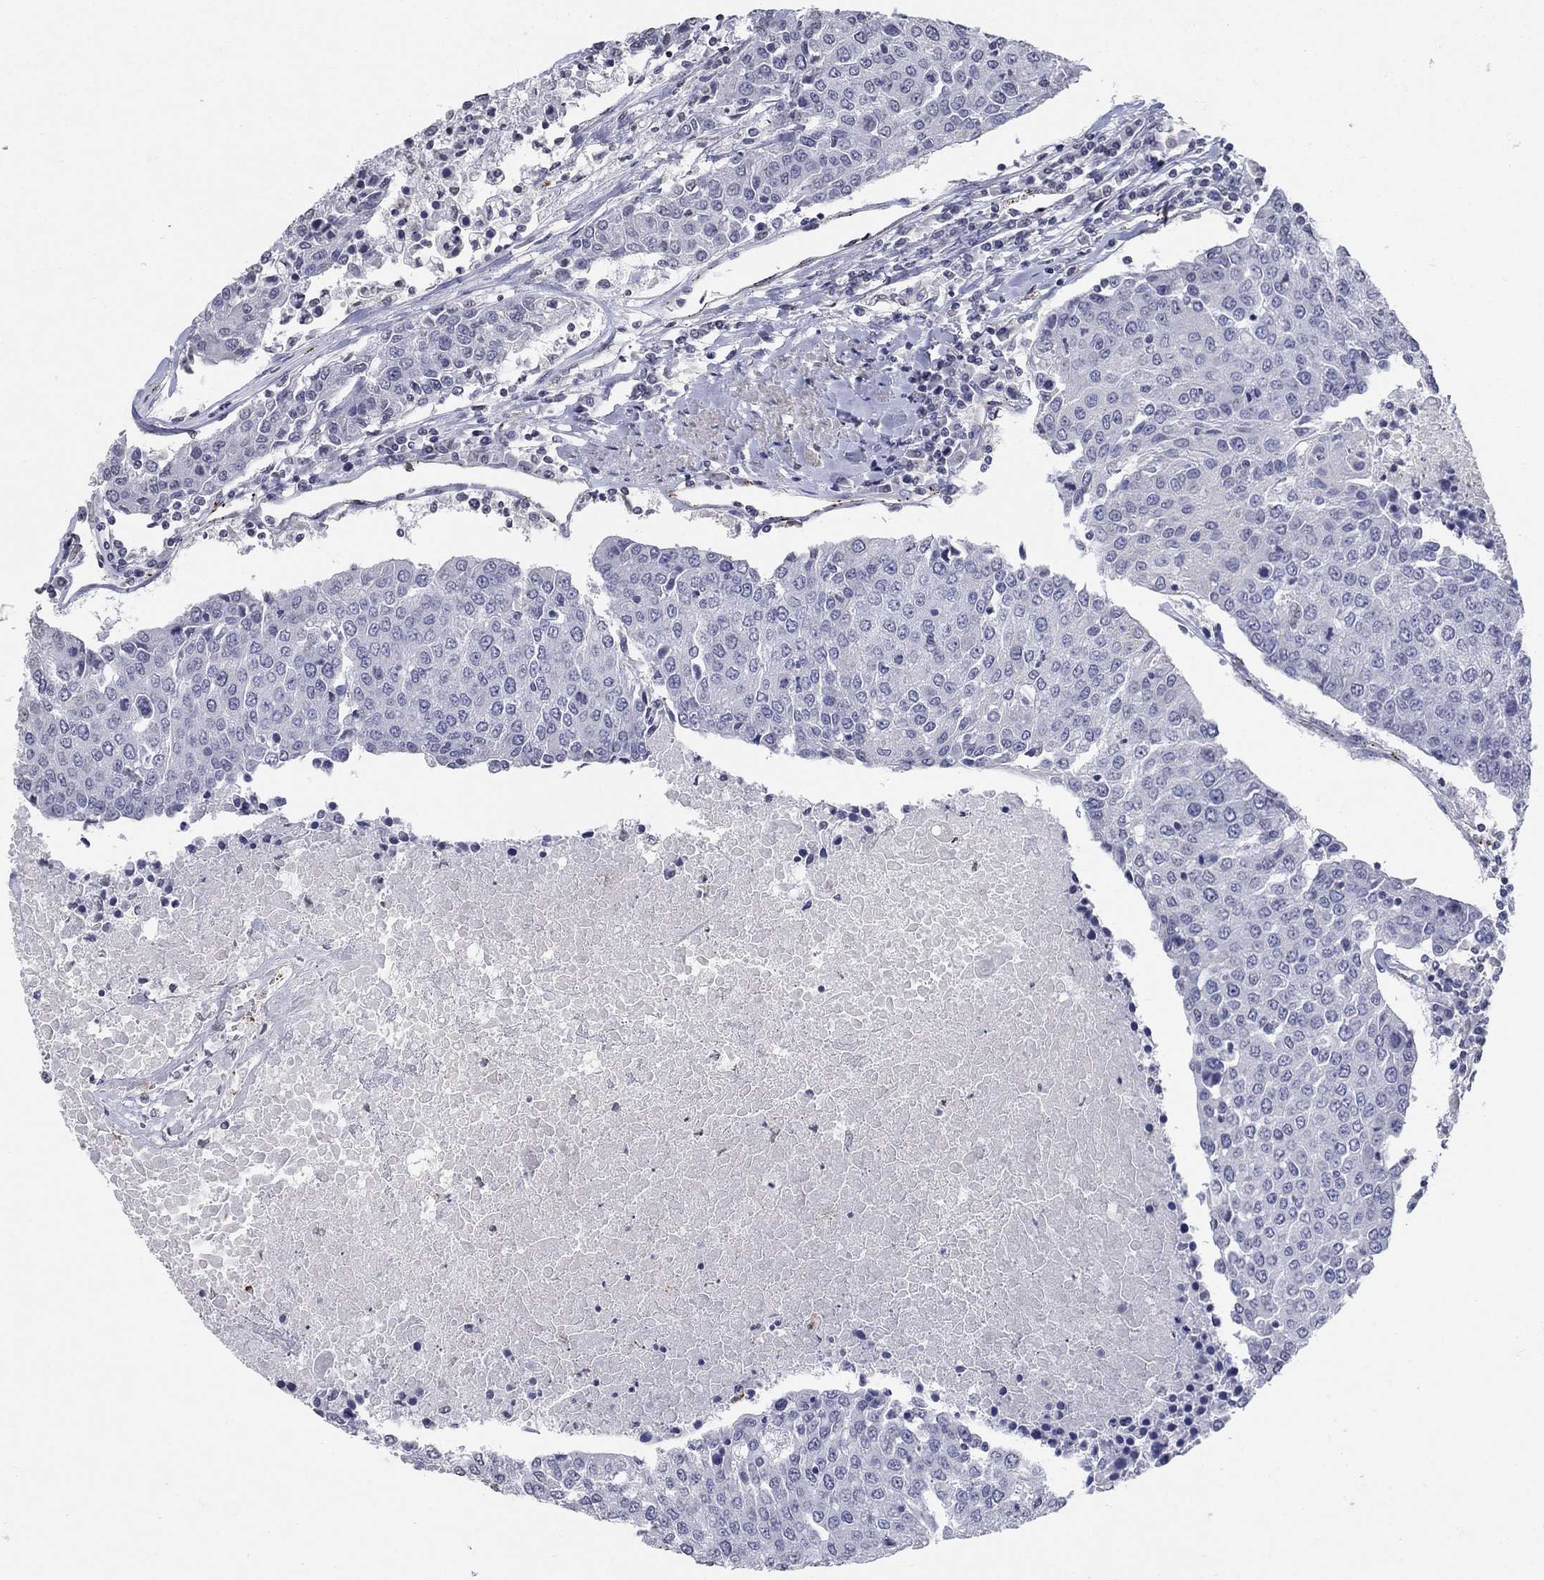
{"staining": {"intensity": "negative", "quantity": "none", "location": "none"}, "tissue": "urothelial cancer", "cell_type": "Tumor cells", "image_type": "cancer", "snomed": [{"axis": "morphology", "description": "Urothelial carcinoma, High grade"}, {"axis": "topography", "description": "Urinary bladder"}], "caption": "Tumor cells are negative for protein expression in human urothelial cancer.", "gene": "TINAG", "patient": {"sex": "female", "age": 85}}